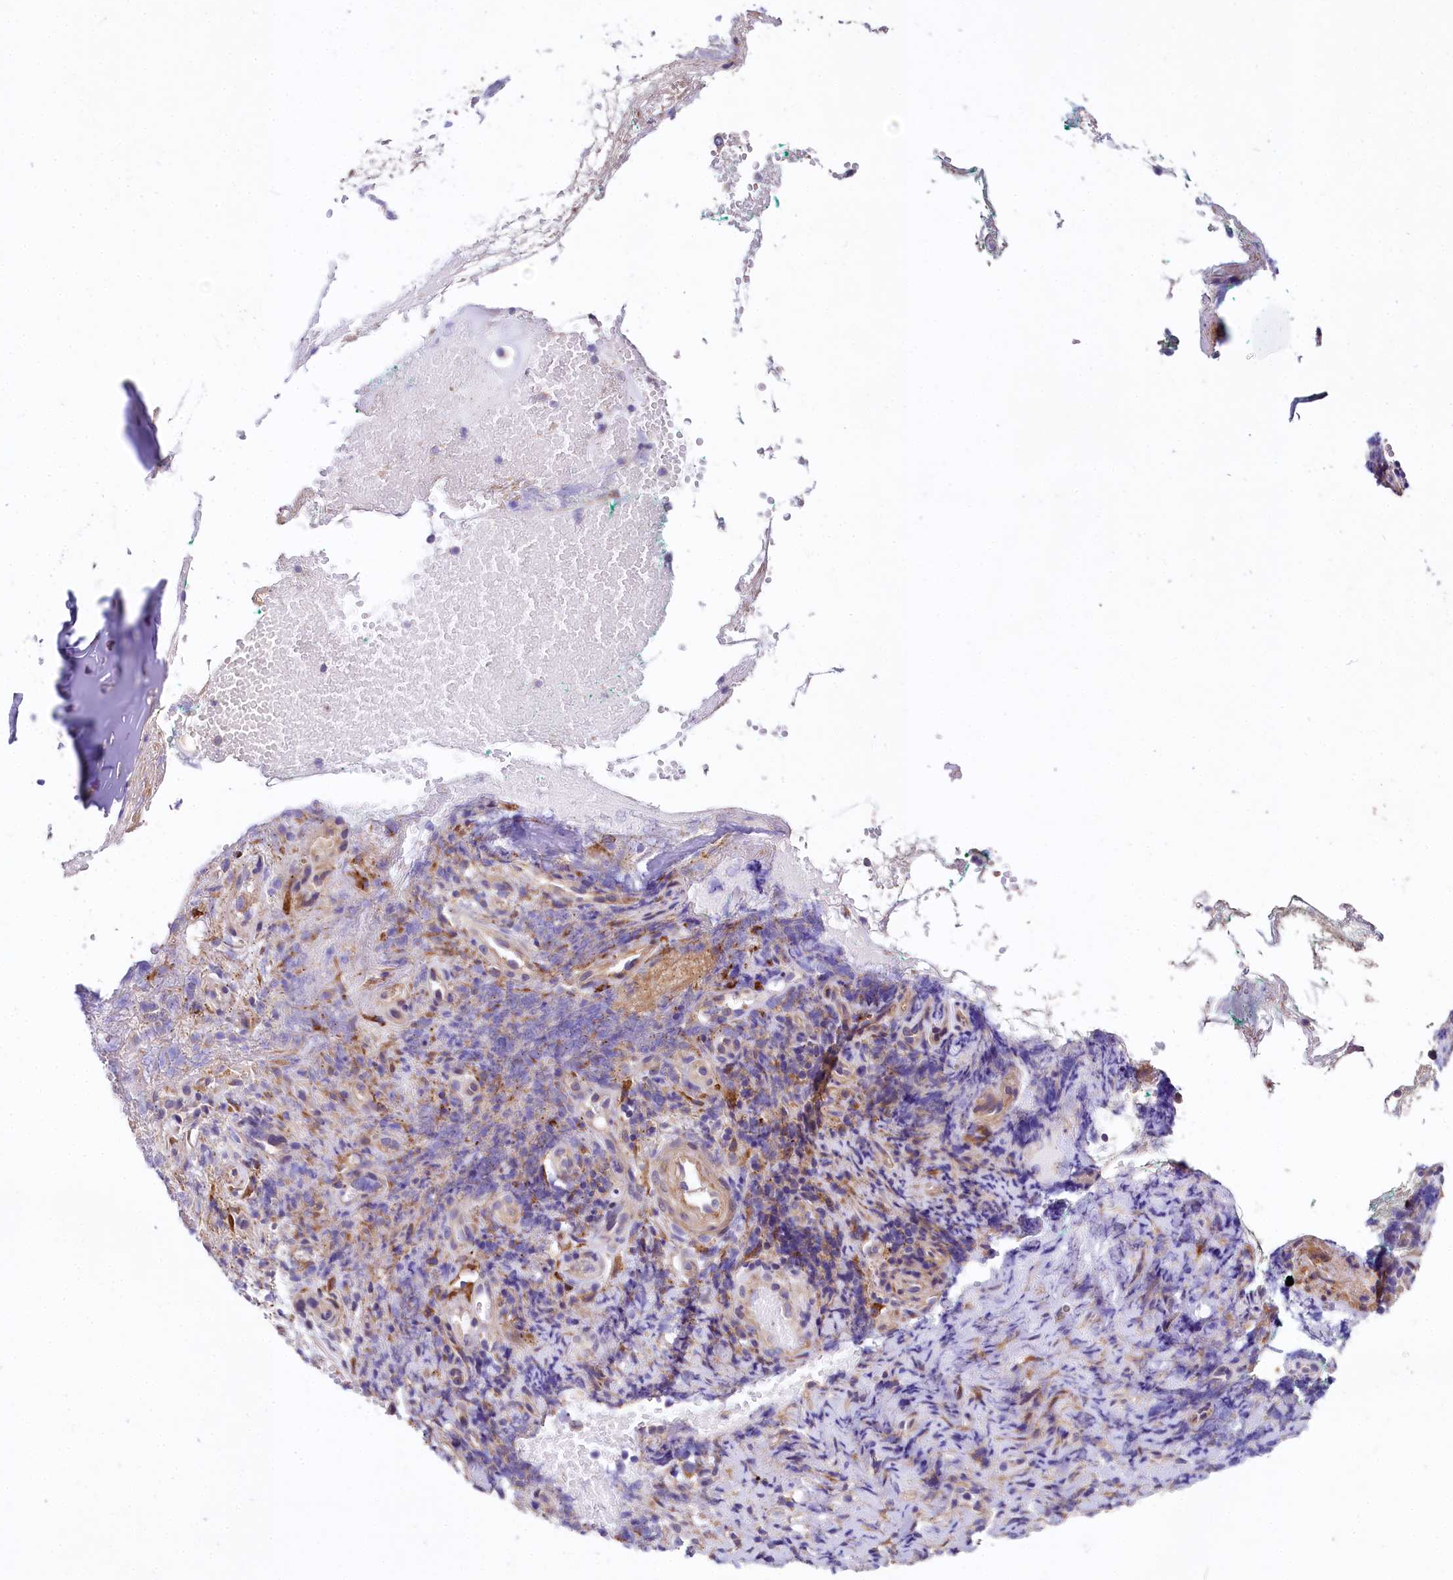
{"staining": {"intensity": "moderate", "quantity": "25%-75%", "location": "cytoplasmic/membranous"}, "tissue": "adipose tissue", "cell_type": "Adipocytes", "image_type": "normal", "snomed": [{"axis": "morphology", "description": "Normal tissue, NOS"}, {"axis": "morphology", "description": "Basal cell carcinoma"}, {"axis": "topography", "description": "Cartilage tissue"}, {"axis": "topography", "description": "Nasopharynx"}, {"axis": "topography", "description": "Oral tissue"}], "caption": "Immunohistochemistry (IHC) staining of unremarkable adipose tissue, which shows medium levels of moderate cytoplasmic/membranous expression in about 25%-75% of adipocytes indicating moderate cytoplasmic/membranous protein positivity. The staining was performed using DAB (brown) for protein detection and nuclei were counterstained in hematoxylin (blue).", "gene": "FCHSD2", "patient": {"sex": "female", "age": 77}}